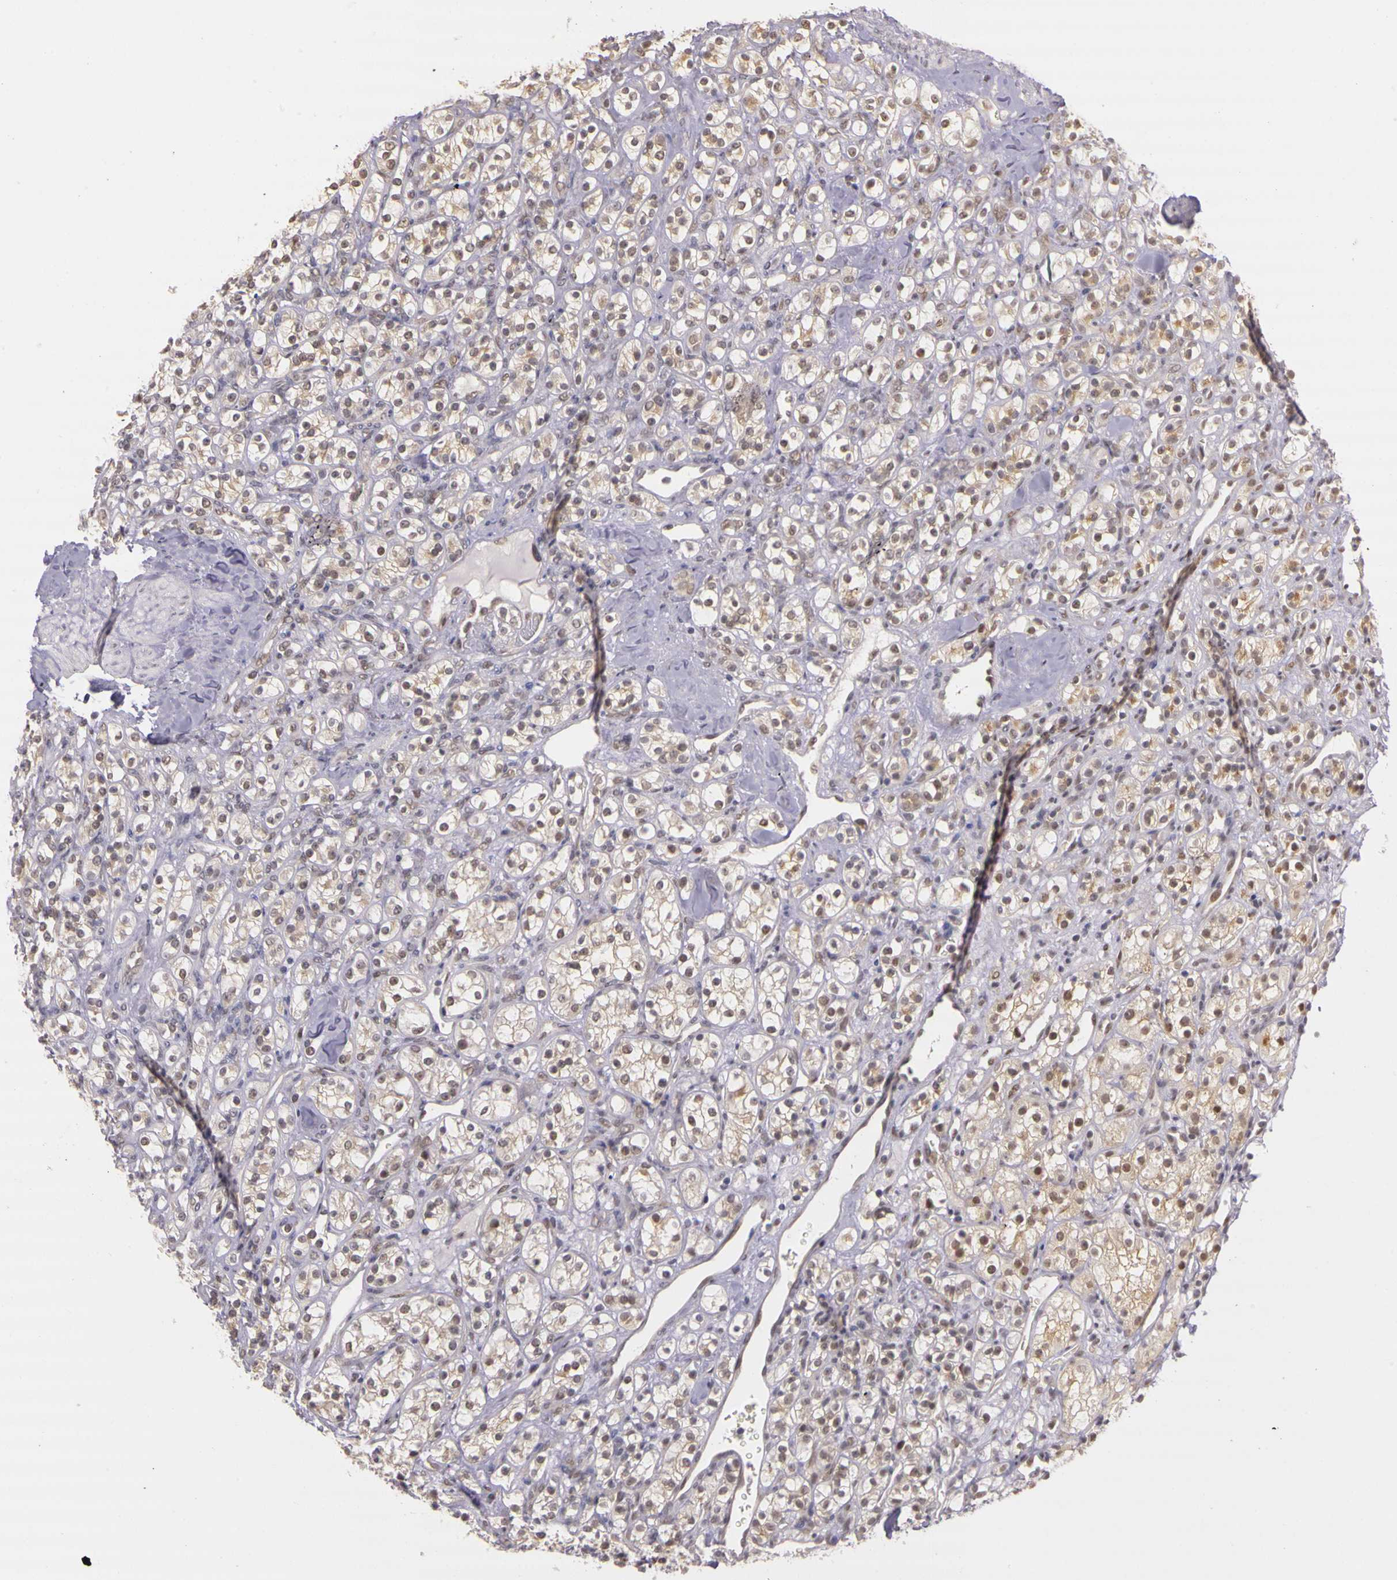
{"staining": {"intensity": "weak", "quantity": "25%-75%", "location": "nuclear"}, "tissue": "renal cancer", "cell_type": "Tumor cells", "image_type": "cancer", "snomed": [{"axis": "morphology", "description": "Adenocarcinoma, NOS"}, {"axis": "topography", "description": "Kidney"}], "caption": "The image exhibits staining of adenocarcinoma (renal), revealing weak nuclear protein staining (brown color) within tumor cells. (IHC, brightfield microscopy, high magnification).", "gene": "WDR13", "patient": {"sex": "male", "age": 77}}